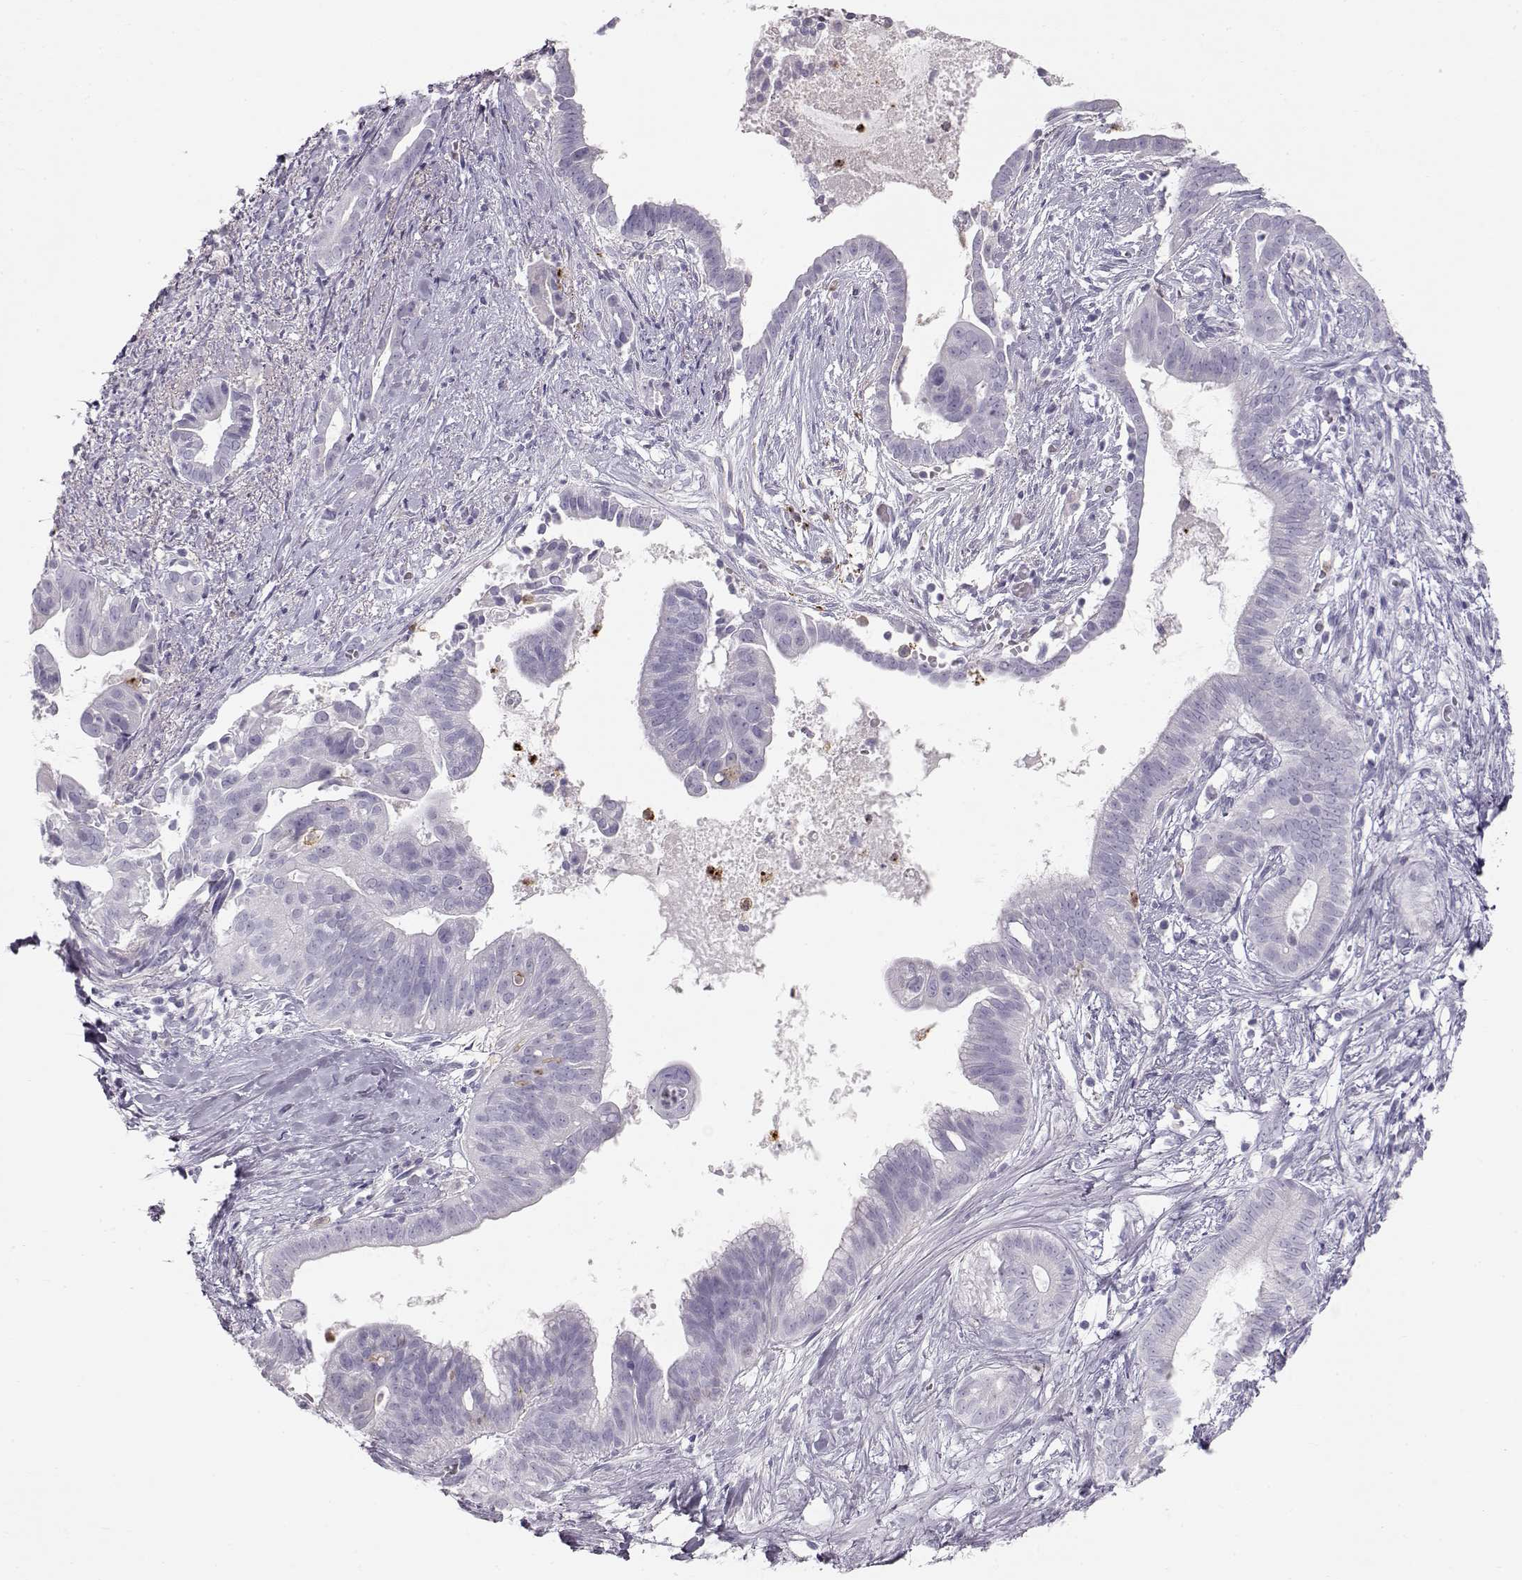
{"staining": {"intensity": "negative", "quantity": "none", "location": "none"}, "tissue": "pancreatic cancer", "cell_type": "Tumor cells", "image_type": "cancer", "snomed": [{"axis": "morphology", "description": "Adenocarcinoma, NOS"}, {"axis": "topography", "description": "Pancreas"}], "caption": "DAB (3,3'-diaminobenzidine) immunohistochemical staining of pancreatic cancer (adenocarcinoma) displays no significant positivity in tumor cells.", "gene": "MIP", "patient": {"sex": "male", "age": 61}}